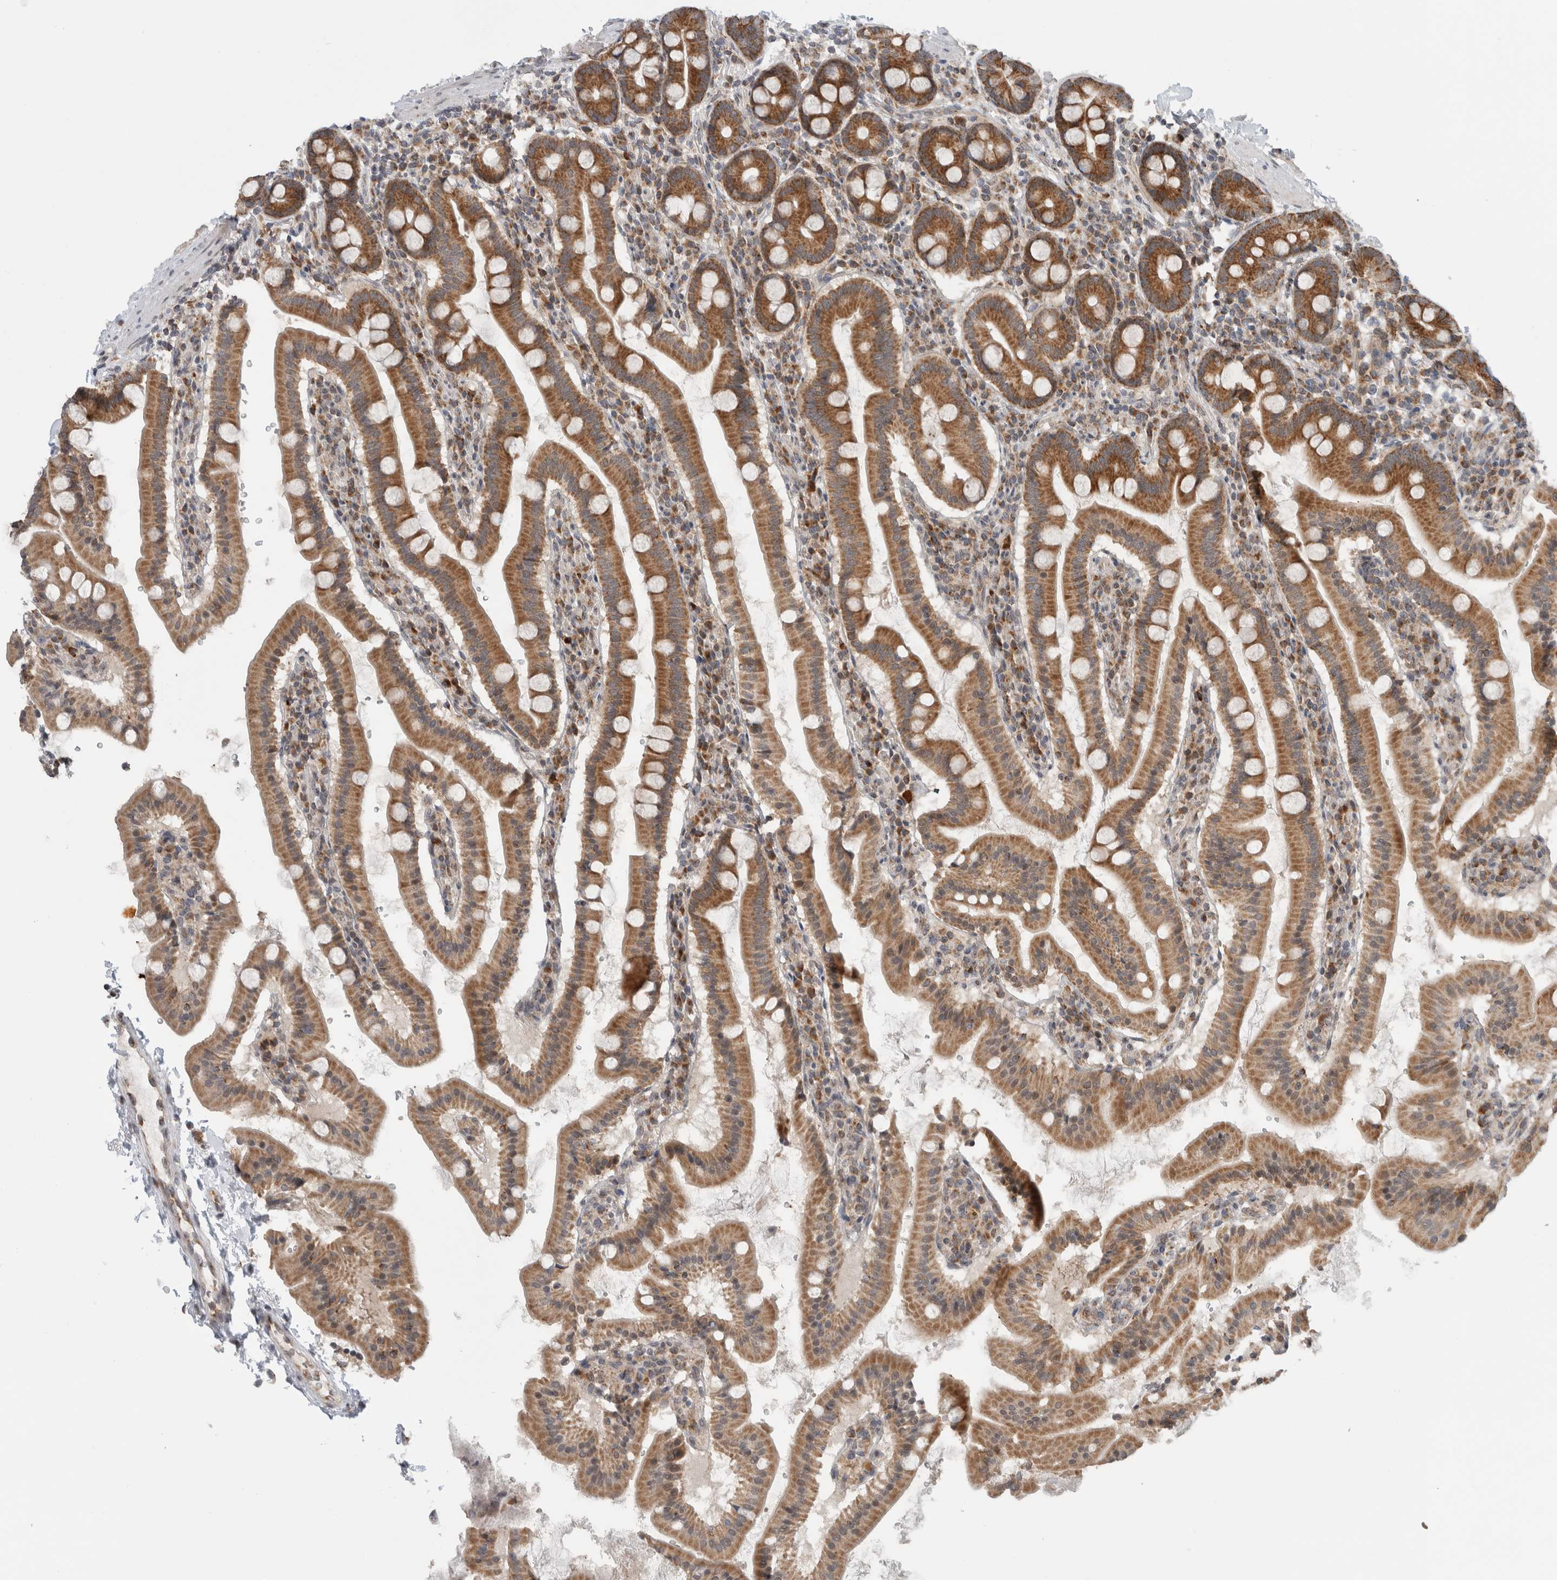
{"staining": {"intensity": "strong", "quantity": ">75%", "location": "cytoplasmic/membranous"}, "tissue": "duodenum", "cell_type": "Glandular cells", "image_type": "normal", "snomed": [{"axis": "morphology", "description": "Normal tissue, NOS"}, {"axis": "morphology", "description": "Adenocarcinoma, NOS"}, {"axis": "topography", "description": "Pancreas"}, {"axis": "topography", "description": "Duodenum"}], "caption": "A high-resolution micrograph shows immunohistochemistry (IHC) staining of normal duodenum, which demonstrates strong cytoplasmic/membranous positivity in about >75% of glandular cells. The protein is stained brown, and the nuclei are stained in blue (DAB IHC with brightfield microscopy, high magnification).", "gene": "CMC2", "patient": {"sex": "male", "age": 50}}